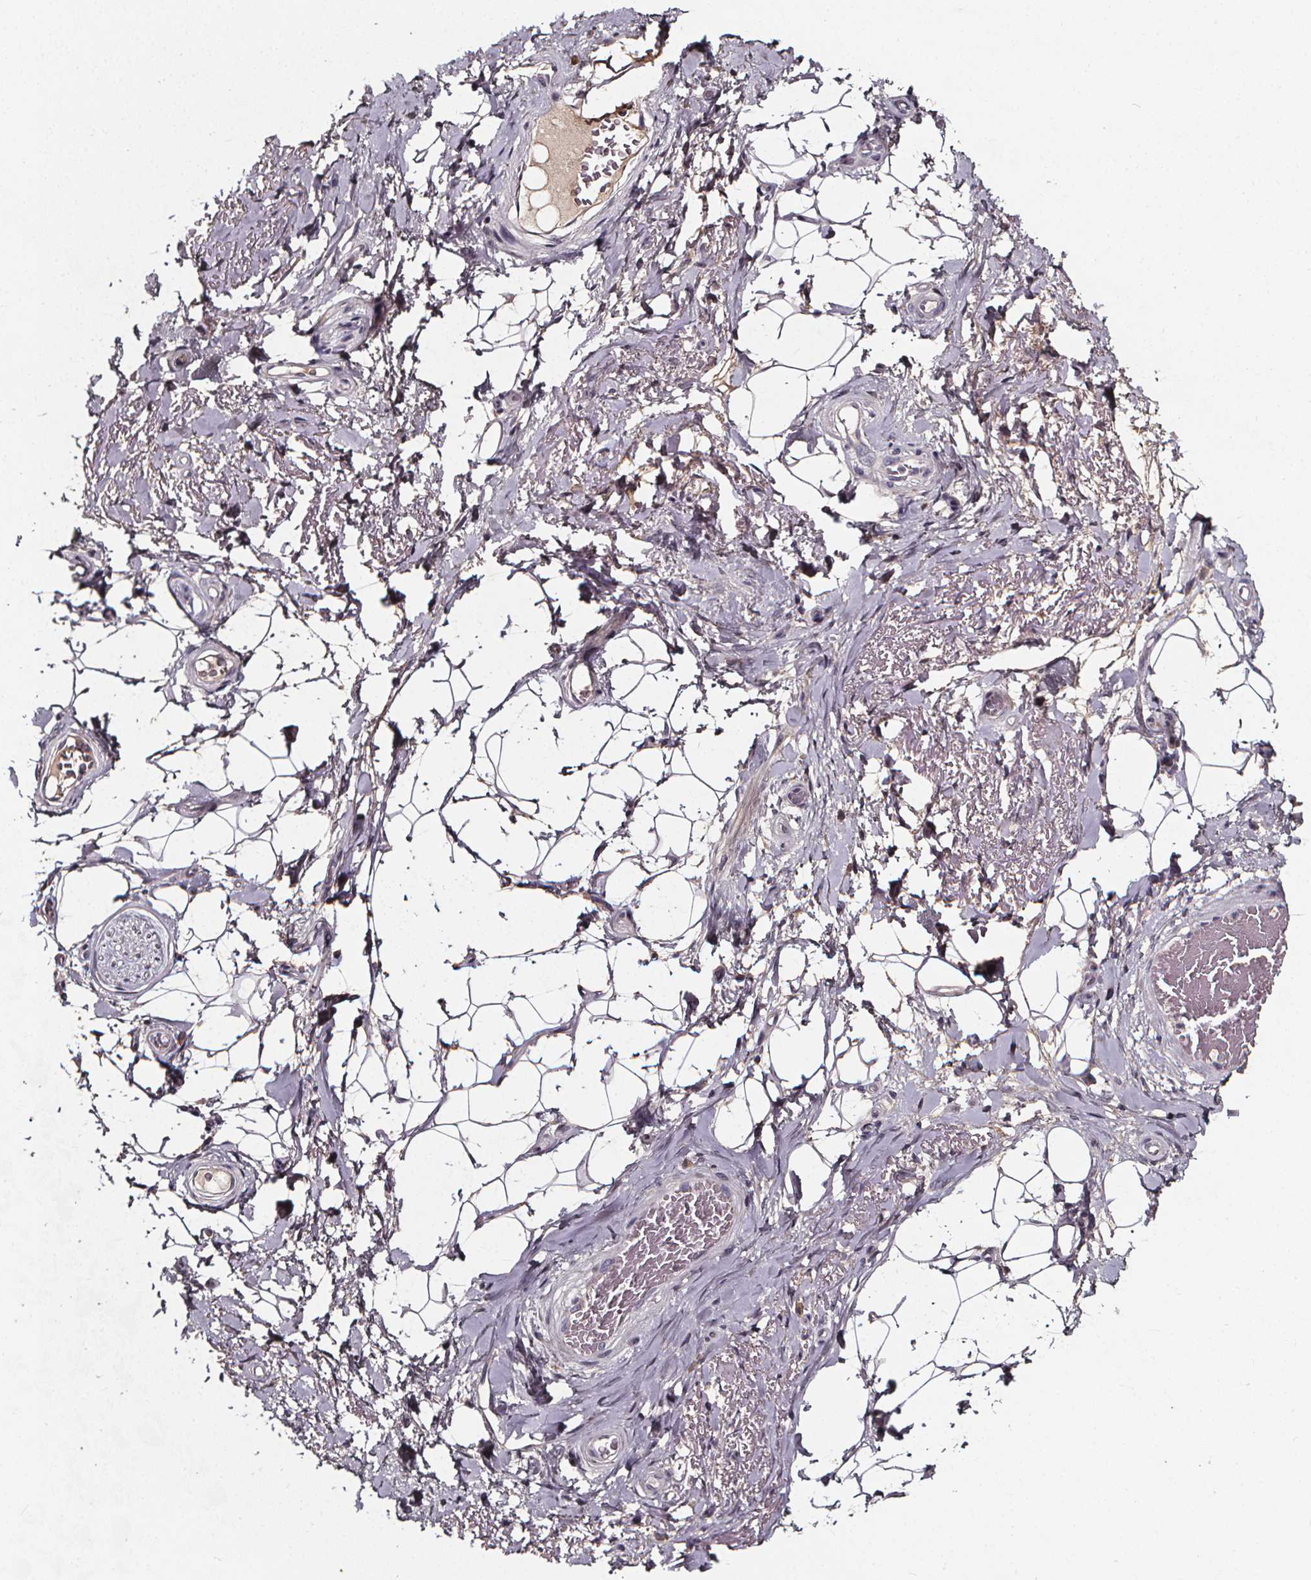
{"staining": {"intensity": "moderate", "quantity": "25%-75%", "location": "cytoplasmic/membranous"}, "tissue": "adipose tissue", "cell_type": "Adipocytes", "image_type": "normal", "snomed": [{"axis": "morphology", "description": "Normal tissue, NOS"}, {"axis": "topography", "description": "Anal"}, {"axis": "topography", "description": "Peripheral nerve tissue"}], "caption": "Adipose tissue stained for a protein exhibits moderate cytoplasmic/membranous positivity in adipocytes. (DAB IHC with brightfield microscopy, high magnification).", "gene": "SPAG8", "patient": {"sex": "male", "age": 53}}